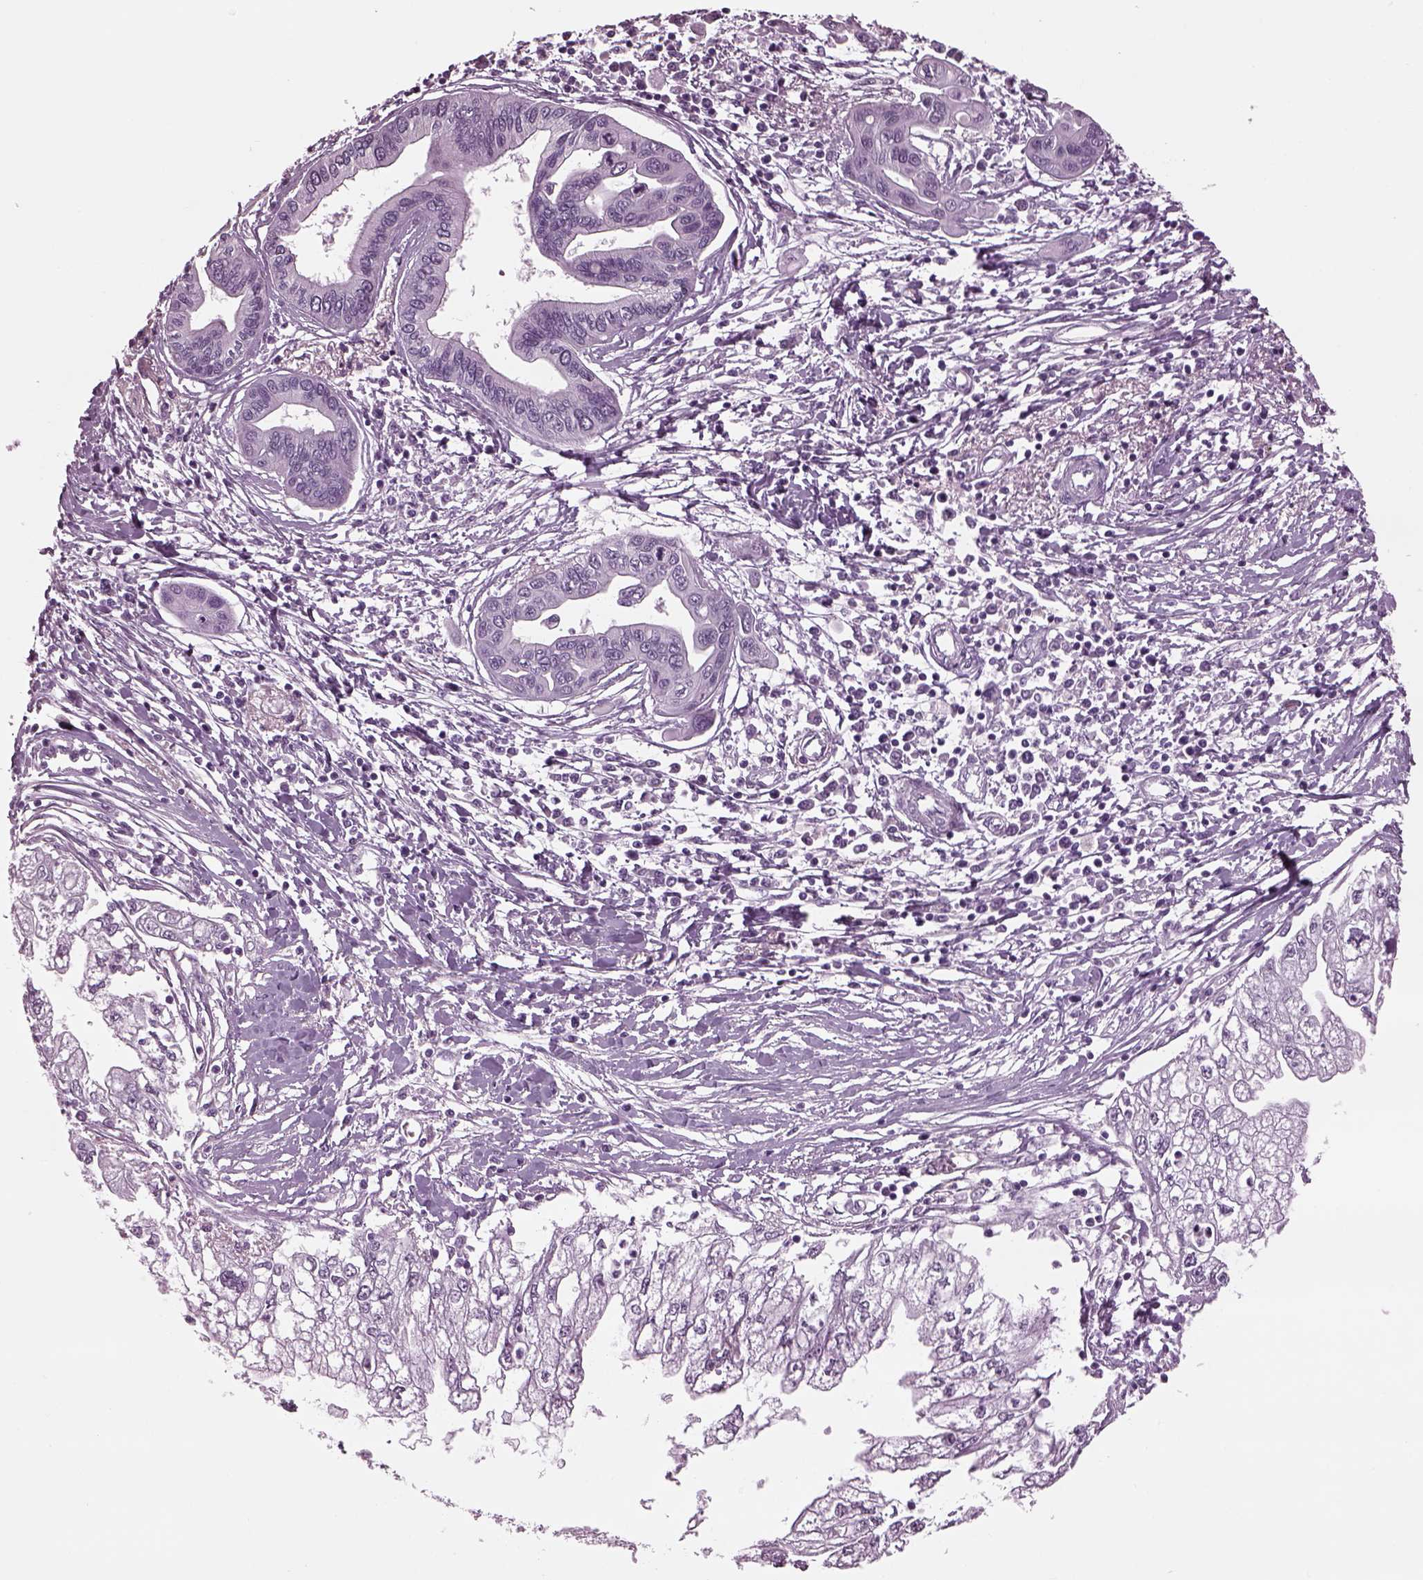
{"staining": {"intensity": "negative", "quantity": "none", "location": "none"}, "tissue": "pancreatic cancer", "cell_type": "Tumor cells", "image_type": "cancer", "snomed": [{"axis": "morphology", "description": "Adenocarcinoma, NOS"}, {"axis": "topography", "description": "Pancreas"}], "caption": "DAB (3,3'-diaminobenzidine) immunohistochemical staining of pancreatic adenocarcinoma exhibits no significant staining in tumor cells.", "gene": "TPPP2", "patient": {"sex": "male", "age": 70}}